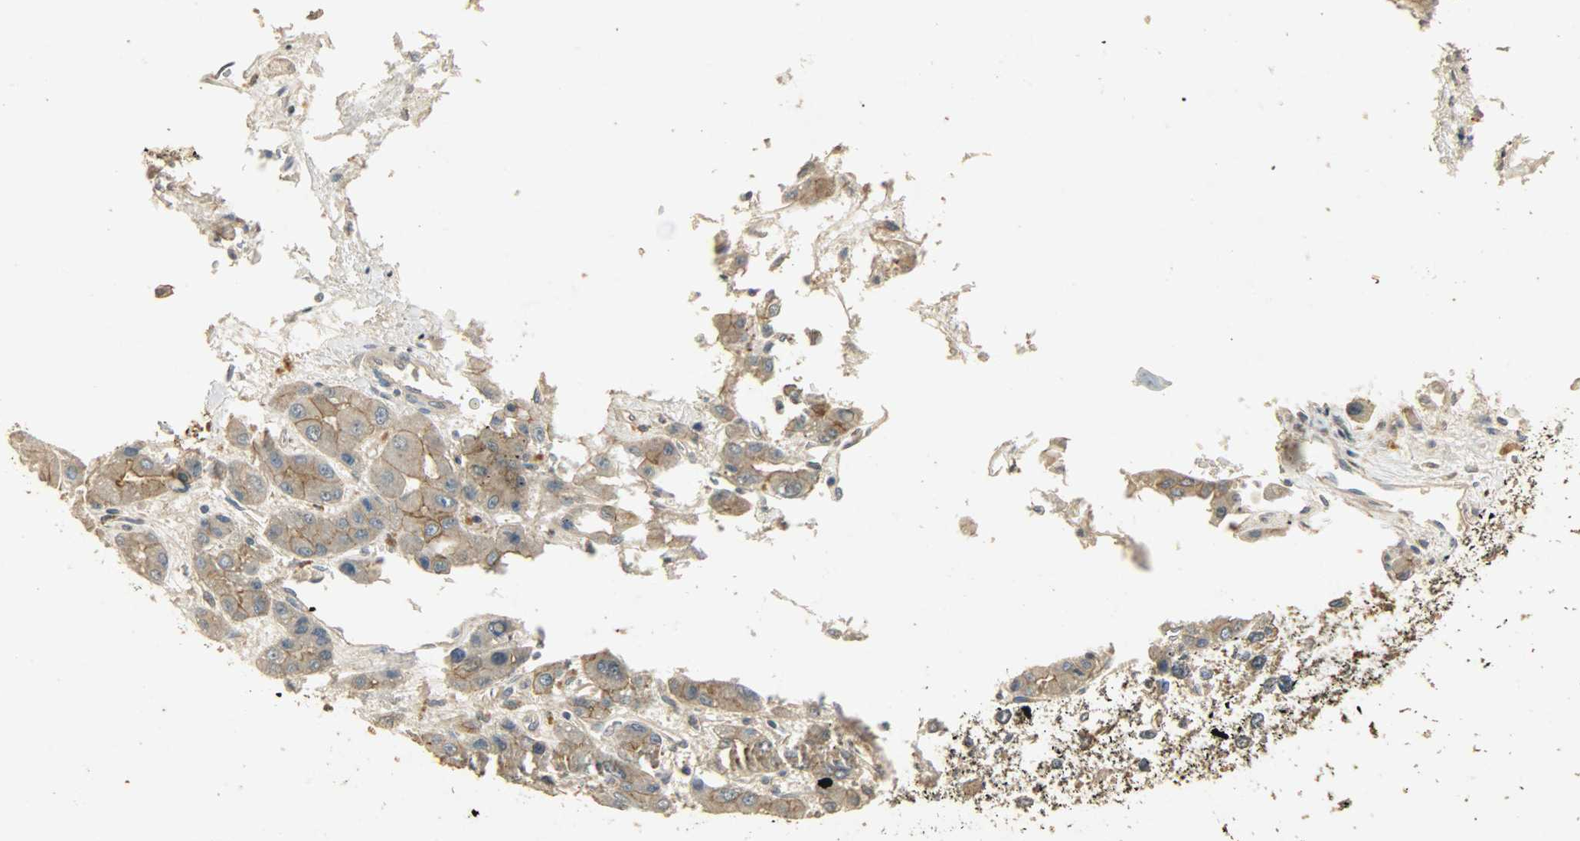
{"staining": {"intensity": "moderate", "quantity": ">75%", "location": "cytoplasmic/membranous"}, "tissue": "liver cancer", "cell_type": "Tumor cells", "image_type": "cancer", "snomed": [{"axis": "morphology", "description": "Carcinoma, Hepatocellular, NOS"}, {"axis": "topography", "description": "Liver"}], "caption": "This is a micrograph of IHC staining of liver cancer (hepatocellular carcinoma), which shows moderate expression in the cytoplasmic/membranous of tumor cells.", "gene": "ATP2B1", "patient": {"sex": "male", "age": 55}}